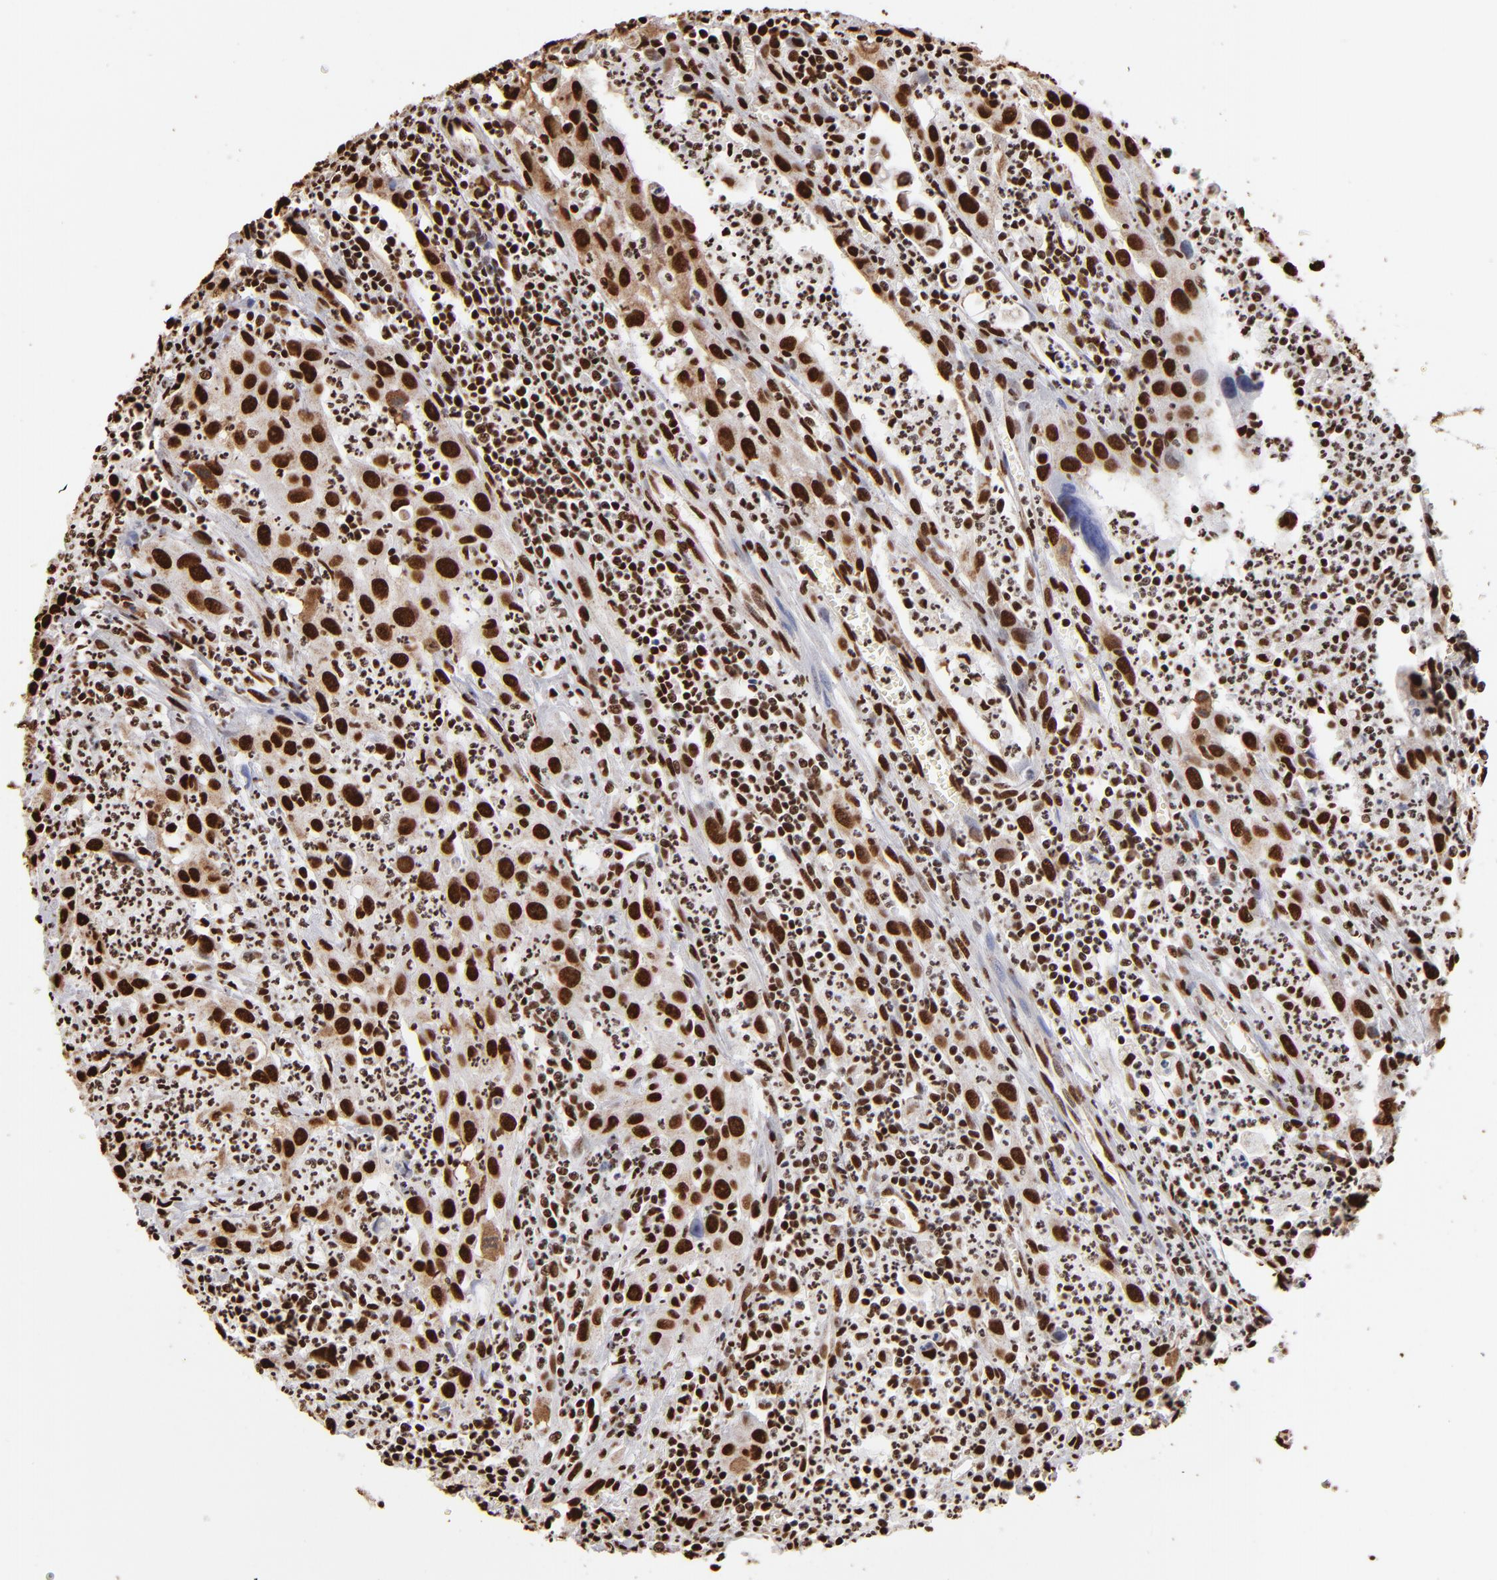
{"staining": {"intensity": "strong", "quantity": ">75%", "location": "nuclear"}, "tissue": "urothelial cancer", "cell_type": "Tumor cells", "image_type": "cancer", "snomed": [{"axis": "morphology", "description": "Urothelial carcinoma, High grade"}, {"axis": "topography", "description": "Urinary bladder"}], "caption": "This is a histology image of immunohistochemistry staining of urothelial cancer, which shows strong positivity in the nuclear of tumor cells.", "gene": "ILF3", "patient": {"sex": "male", "age": 66}}